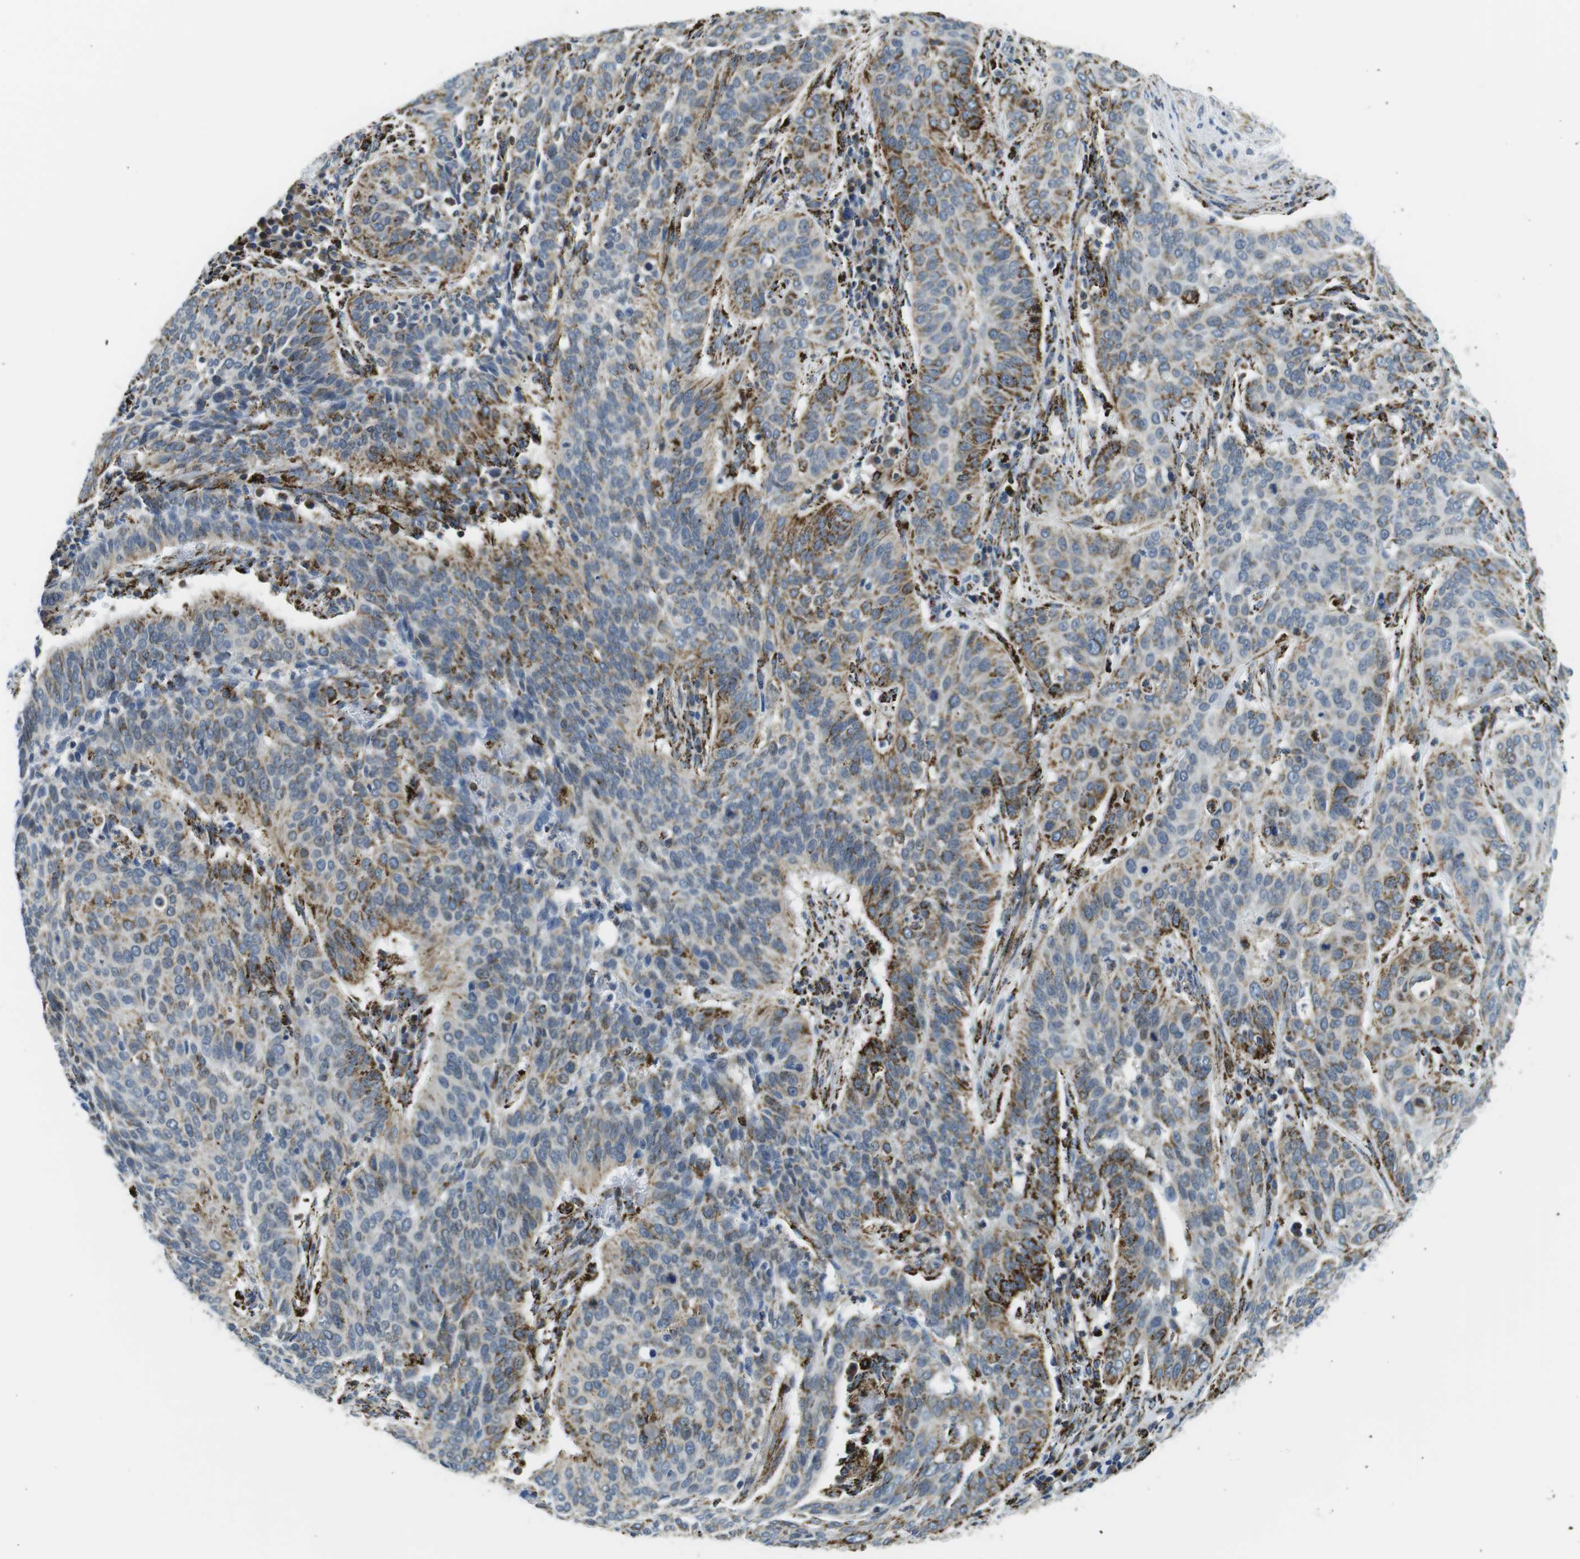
{"staining": {"intensity": "moderate", "quantity": "<25%", "location": "cytoplasmic/membranous"}, "tissue": "cervical cancer", "cell_type": "Tumor cells", "image_type": "cancer", "snomed": [{"axis": "morphology", "description": "Normal tissue, NOS"}, {"axis": "morphology", "description": "Squamous cell carcinoma, NOS"}, {"axis": "topography", "description": "Cervix"}], "caption": "There is low levels of moderate cytoplasmic/membranous positivity in tumor cells of cervical squamous cell carcinoma, as demonstrated by immunohistochemical staining (brown color).", "gene": "KCNE3", "patient": {"sex": "female", "age": 39}}